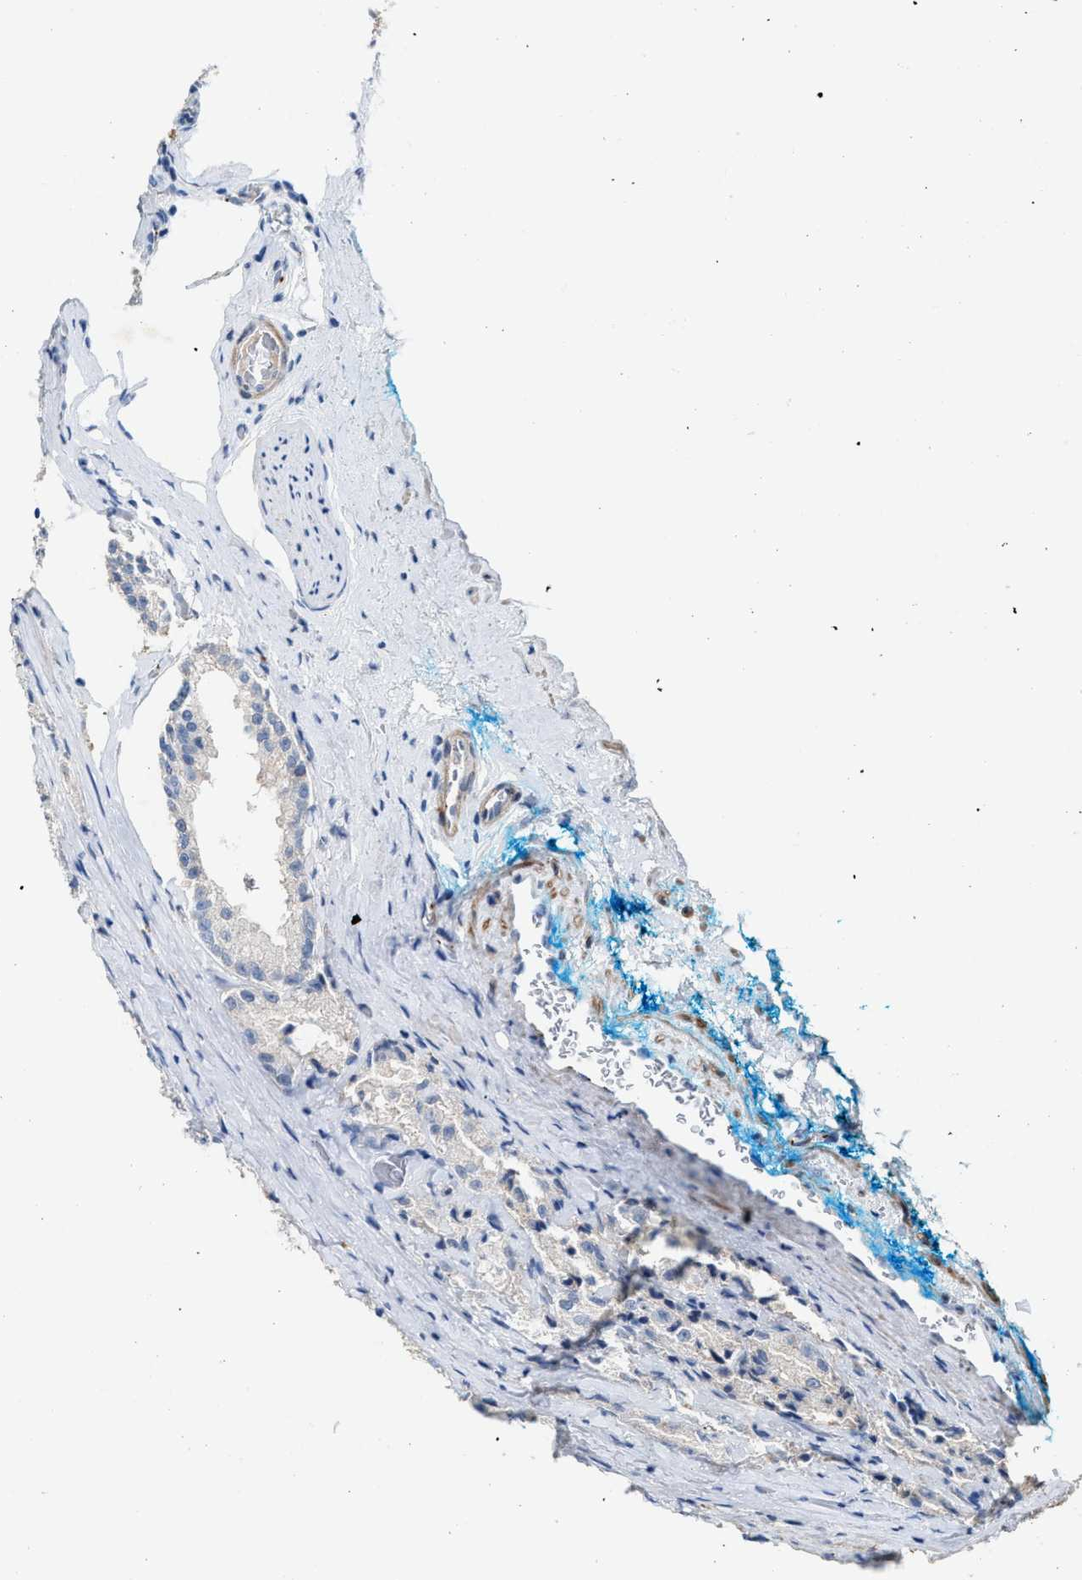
{"staining": {"intensity": "negative", "quantity": "none", "location": "none"}, "tissue": "prostate cancer", "cell_type": "Tumor cells", "image_type": "cancer", "snomed": [{"axis": "morphology", "description": "Adenocarcinoma, High grade"}, {"axis": "topography", "description": "Prostate"}], "caption": "Immunohistochemistry of human prostate cancer demonstrates no positivity in tumor cells.", "gene": "SLC5A5", "patient": {"sex": "male", "age": 73}}